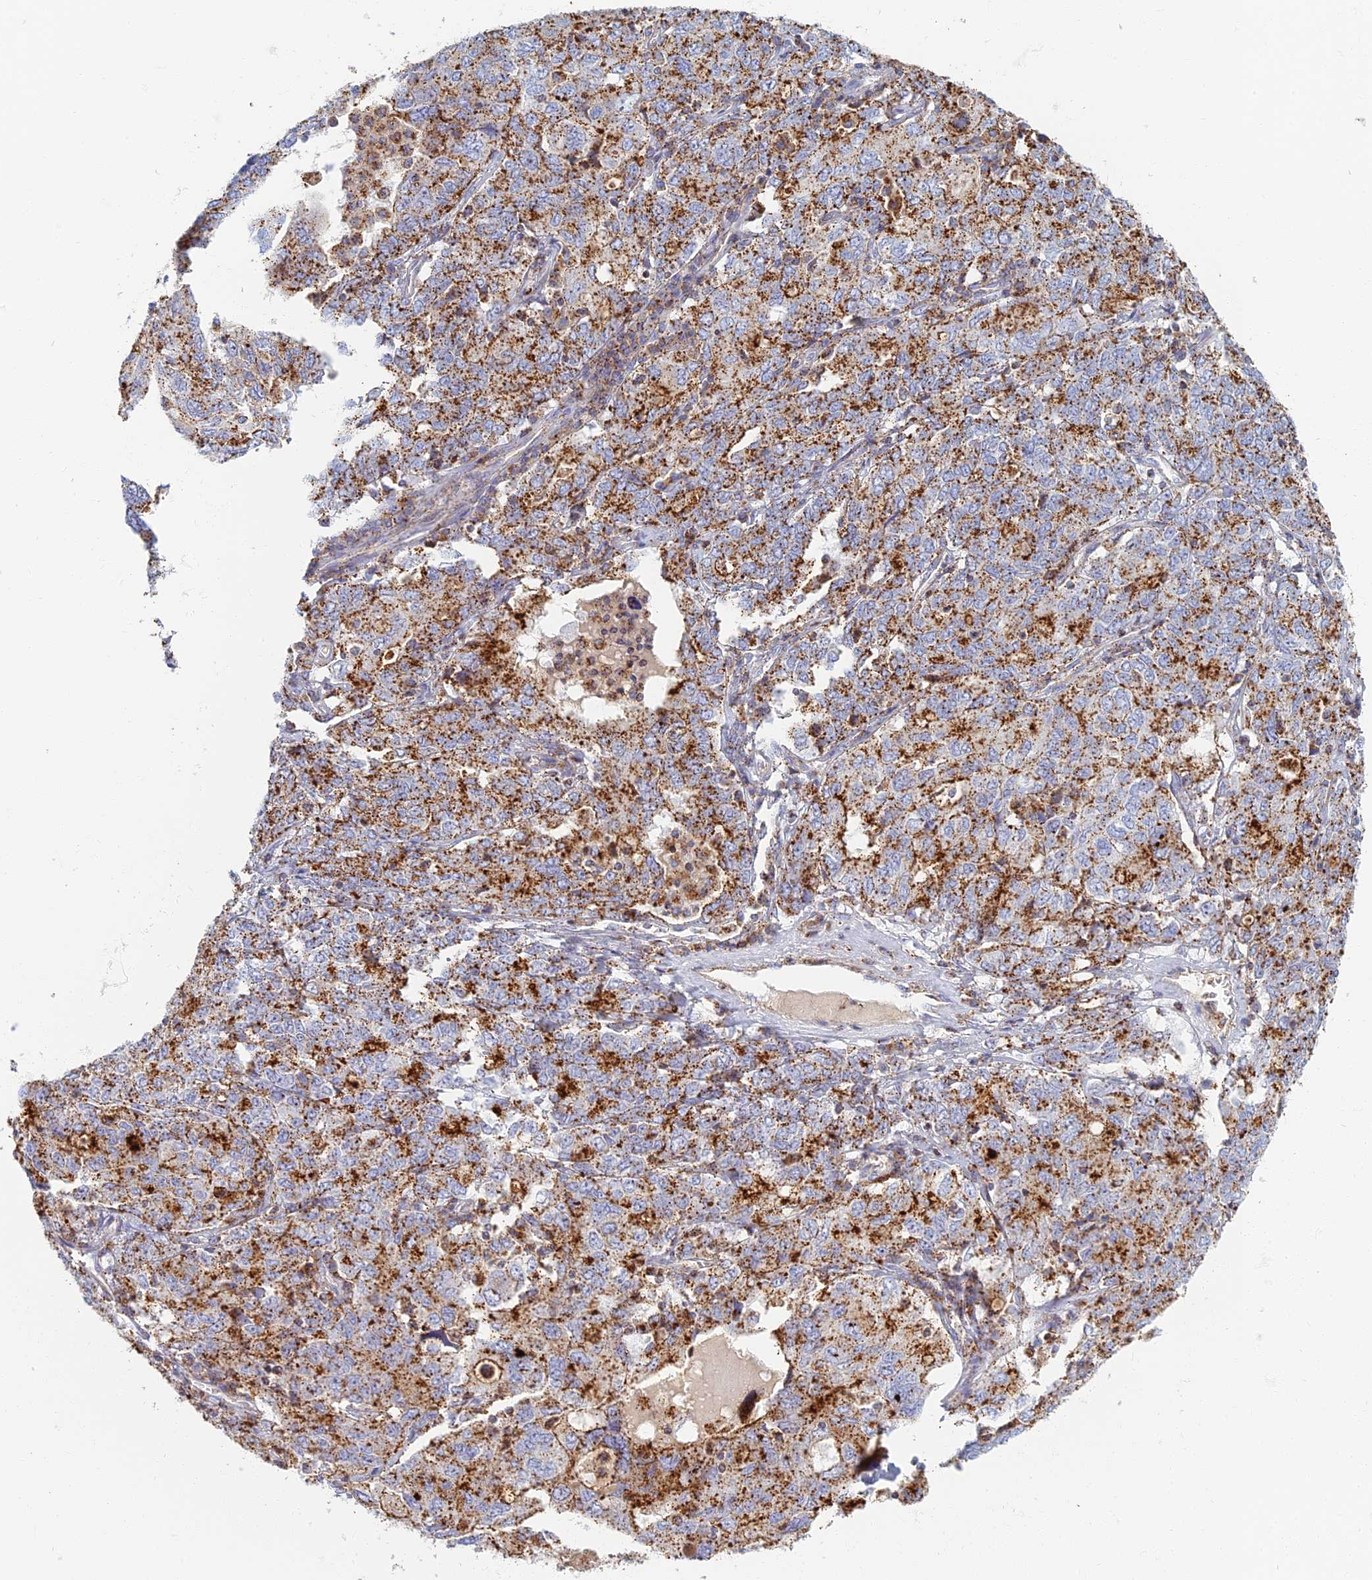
{"staining": {"intensity": "strong", "quantity": ">75%", "location": "cytoplasmic/membranous"}, "tissue": "ovarian cancer", "cell_type": "Tumor cells", "image_type": "cancer", "snomed": [{"axis": "morphology", "description": "Carcinoma, endometroid"}, {"axis": "topography", "description": "Ovary"}], "caption": "Ovarian endometroid carcinoma tissue exhibits strong cytoplasmic/membranous staining in approximately >75% of tumor cells (brown staining indicates protein expression, while blue staining denotes nuclei).", "gene": "CHMP4B", "patient": {"sex": "female", "age": 62}}